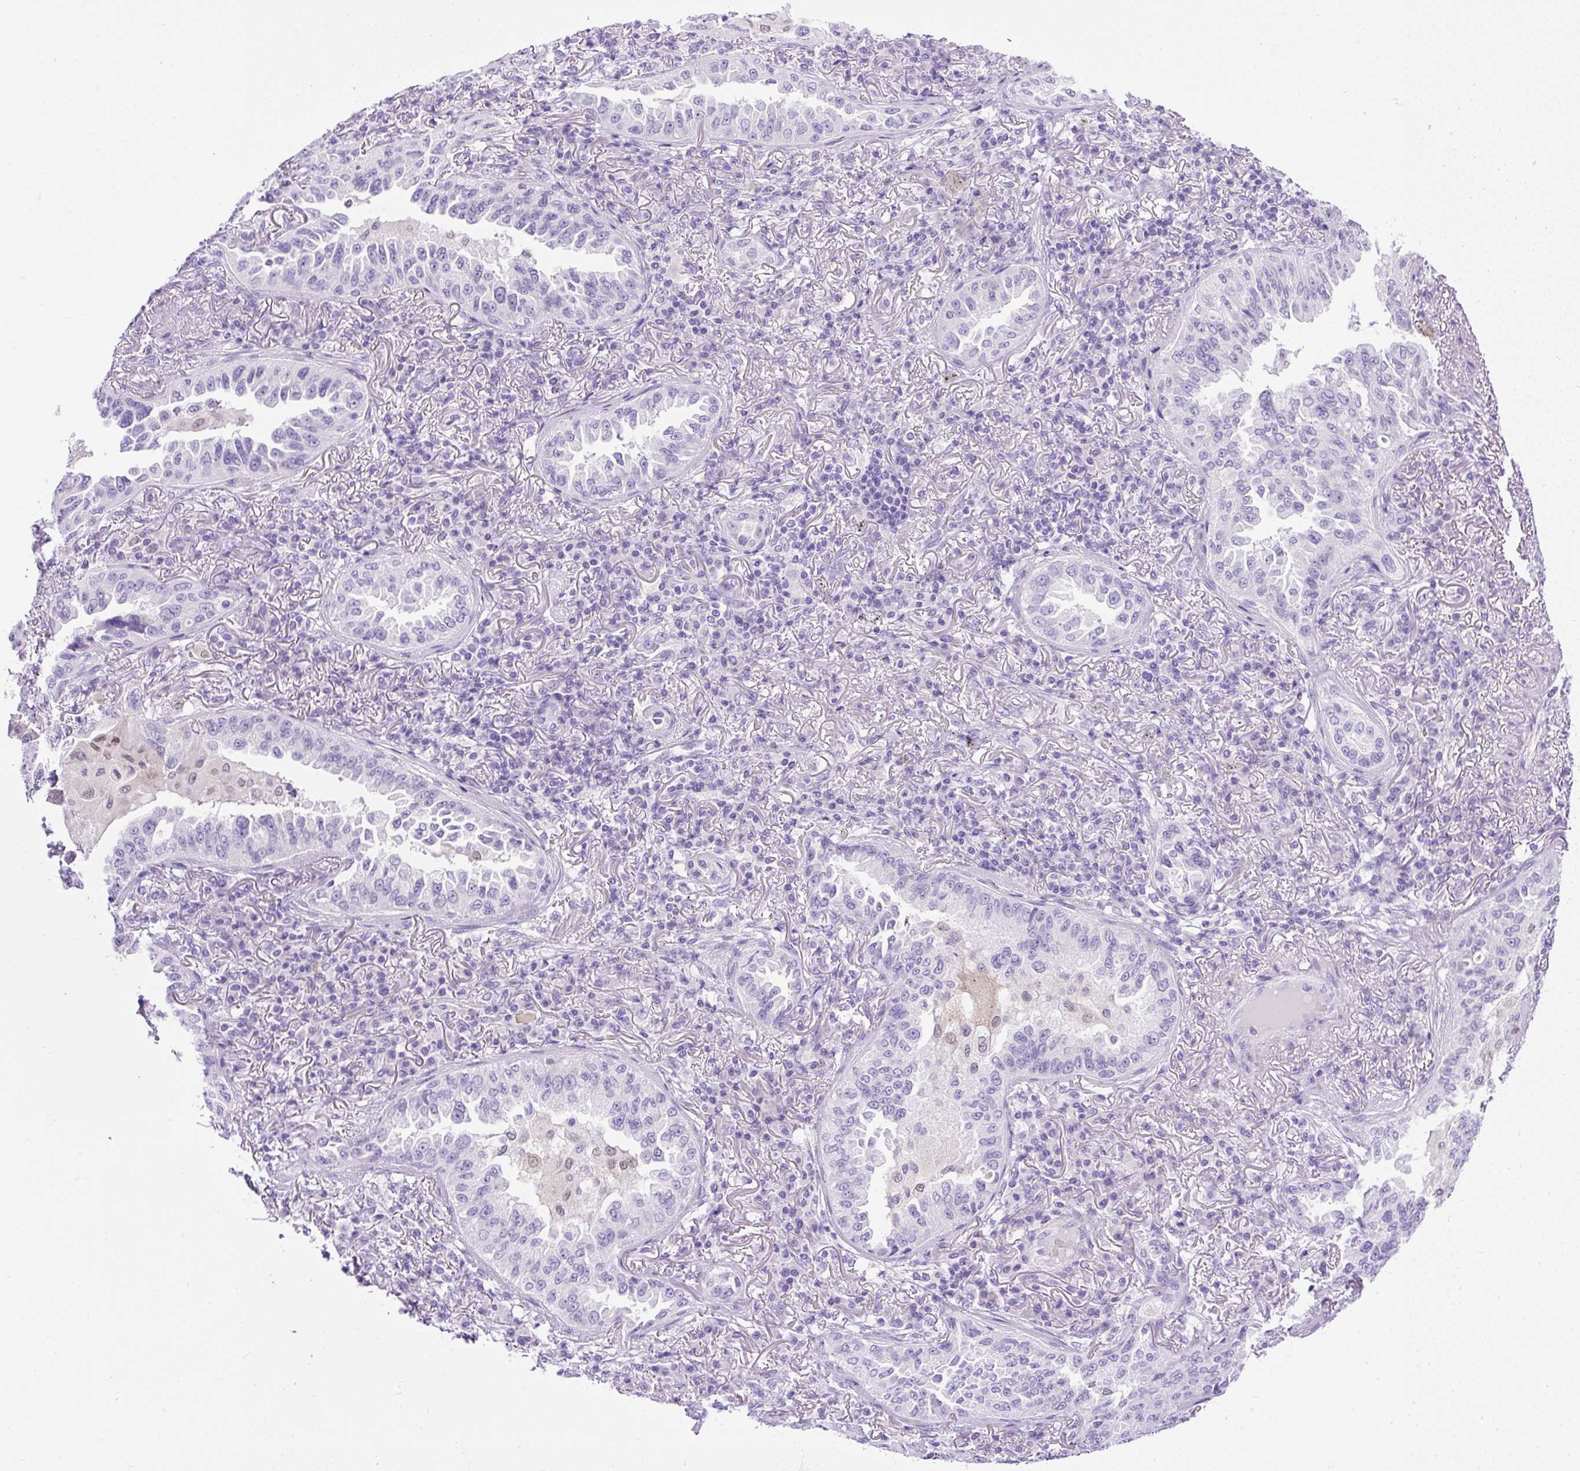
{"staining": {"intensity": "negative", "quantity": "none", "location": "none"}, "tissue": "lung cancer", "cell_type": "Tumor cells", "image_type": "cancer", "snomed": [{"axis": "morphology", "description": "Adenocarcinoma, NOS"}, {"axis": "topography", "description": "Lung"}], "caption": "High magnification brightfield microscopy of adenocarcinoma (lung) stained with DAB (brown) and counterstained with hematoxylin (blue): tumor cells show no significant positivity.", "gene": "UPP1", "patient": {"sex": "female", "age": 69}}